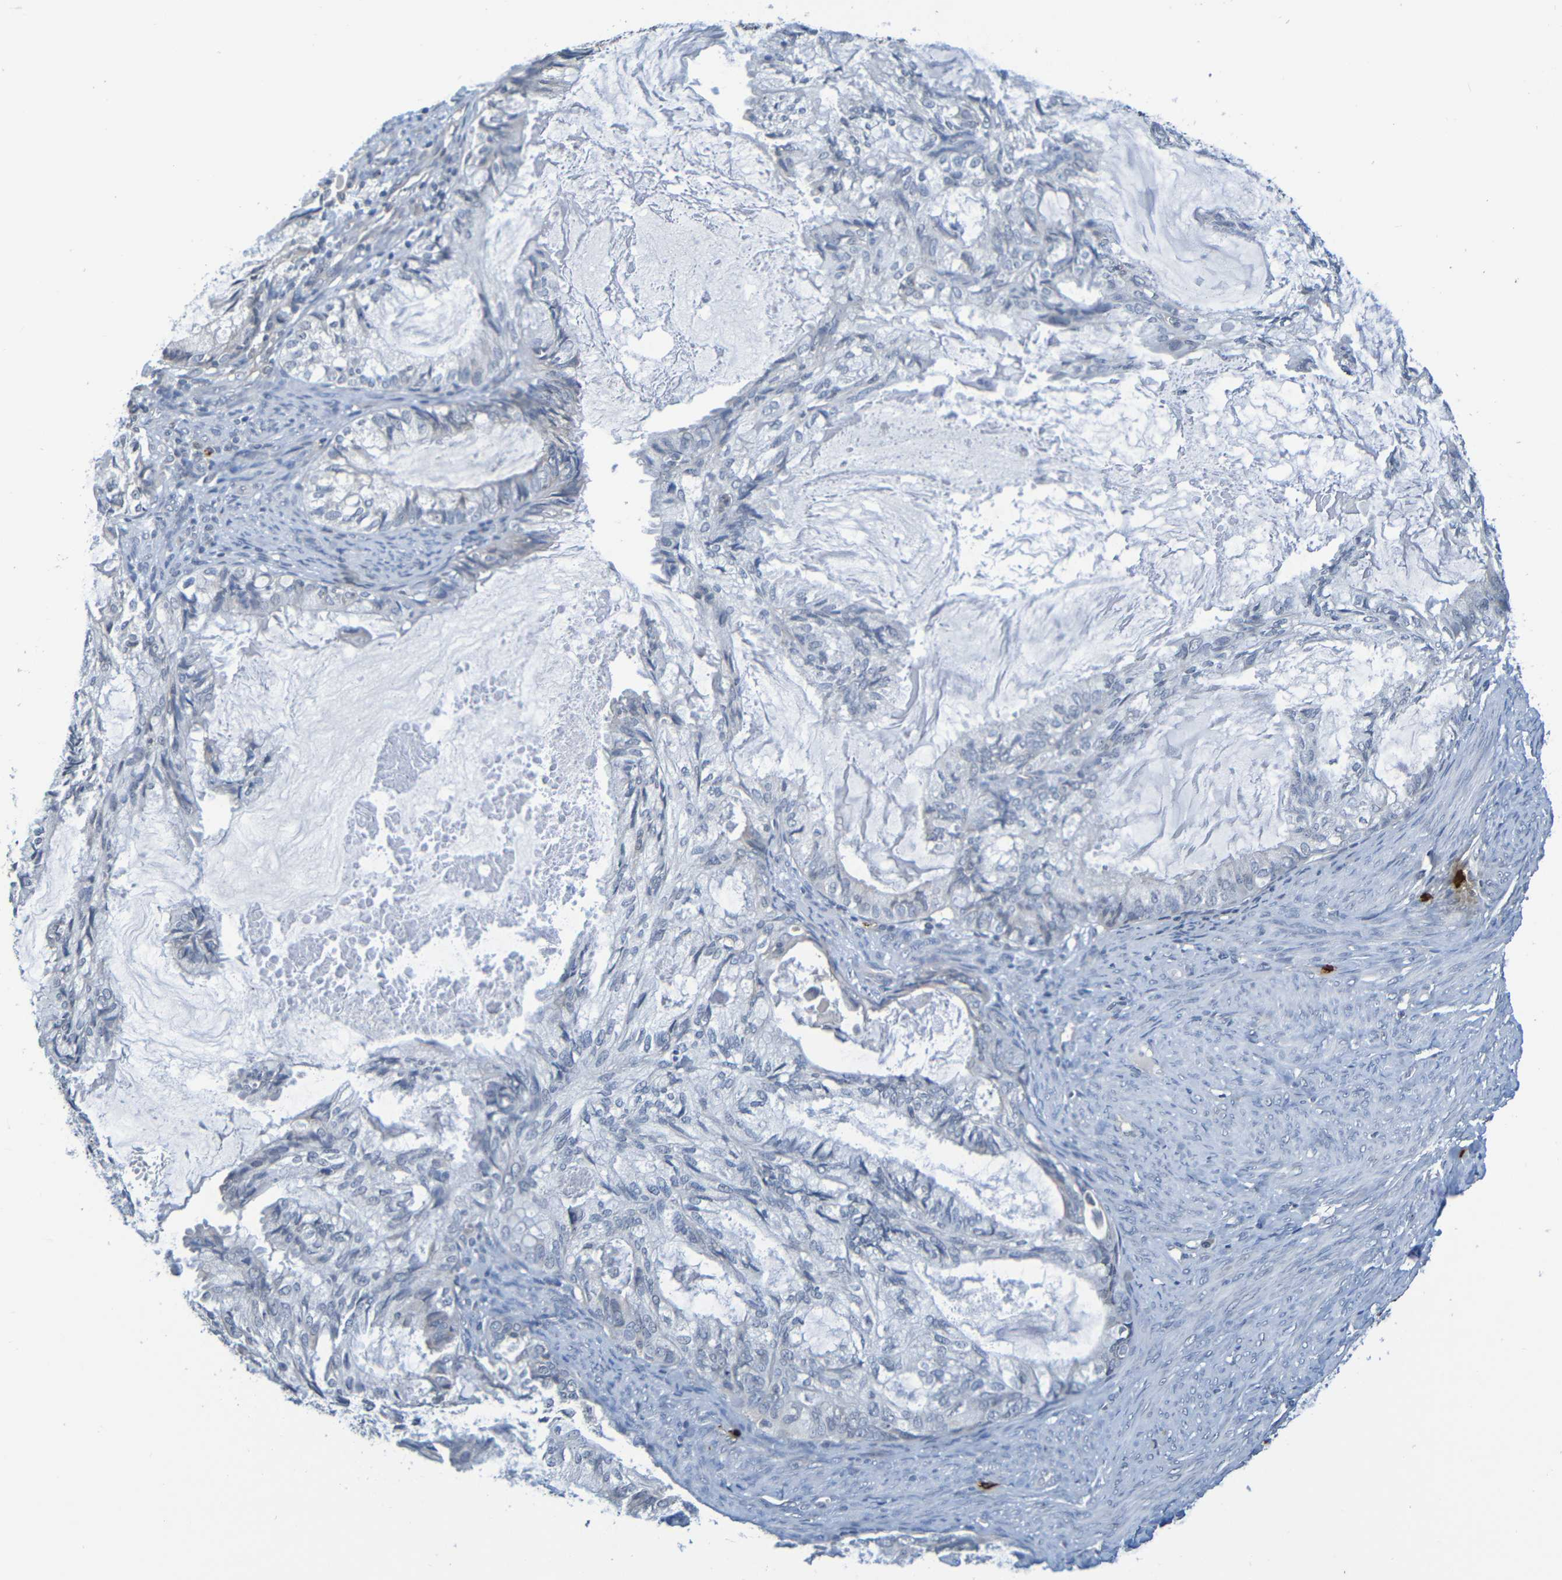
{"staining": {"intensity": "negative", "quantity": "none", "location": "none"}, "tissue": "cervical cancer", "cell_type": "Tumor cells", "image_type": "cancer", "snomed": [{"axis": "morphology", "description": "Normal tissue, NOS"}, {"axis": "morphology", "description": "Adenocarcinoma, NOS"}, {"axis": "topography", "description": "Cervix"}, {"axis": "topography", "description": "Endometrium"}], "caption": "A high-resolution photomicrograph shows IHC staining of adenocarcinoma (cervical), which exhibits no significant positivity in tumor cells.", "gene": "C3AR1", "patient": {"sex": "female", "age": 86}}